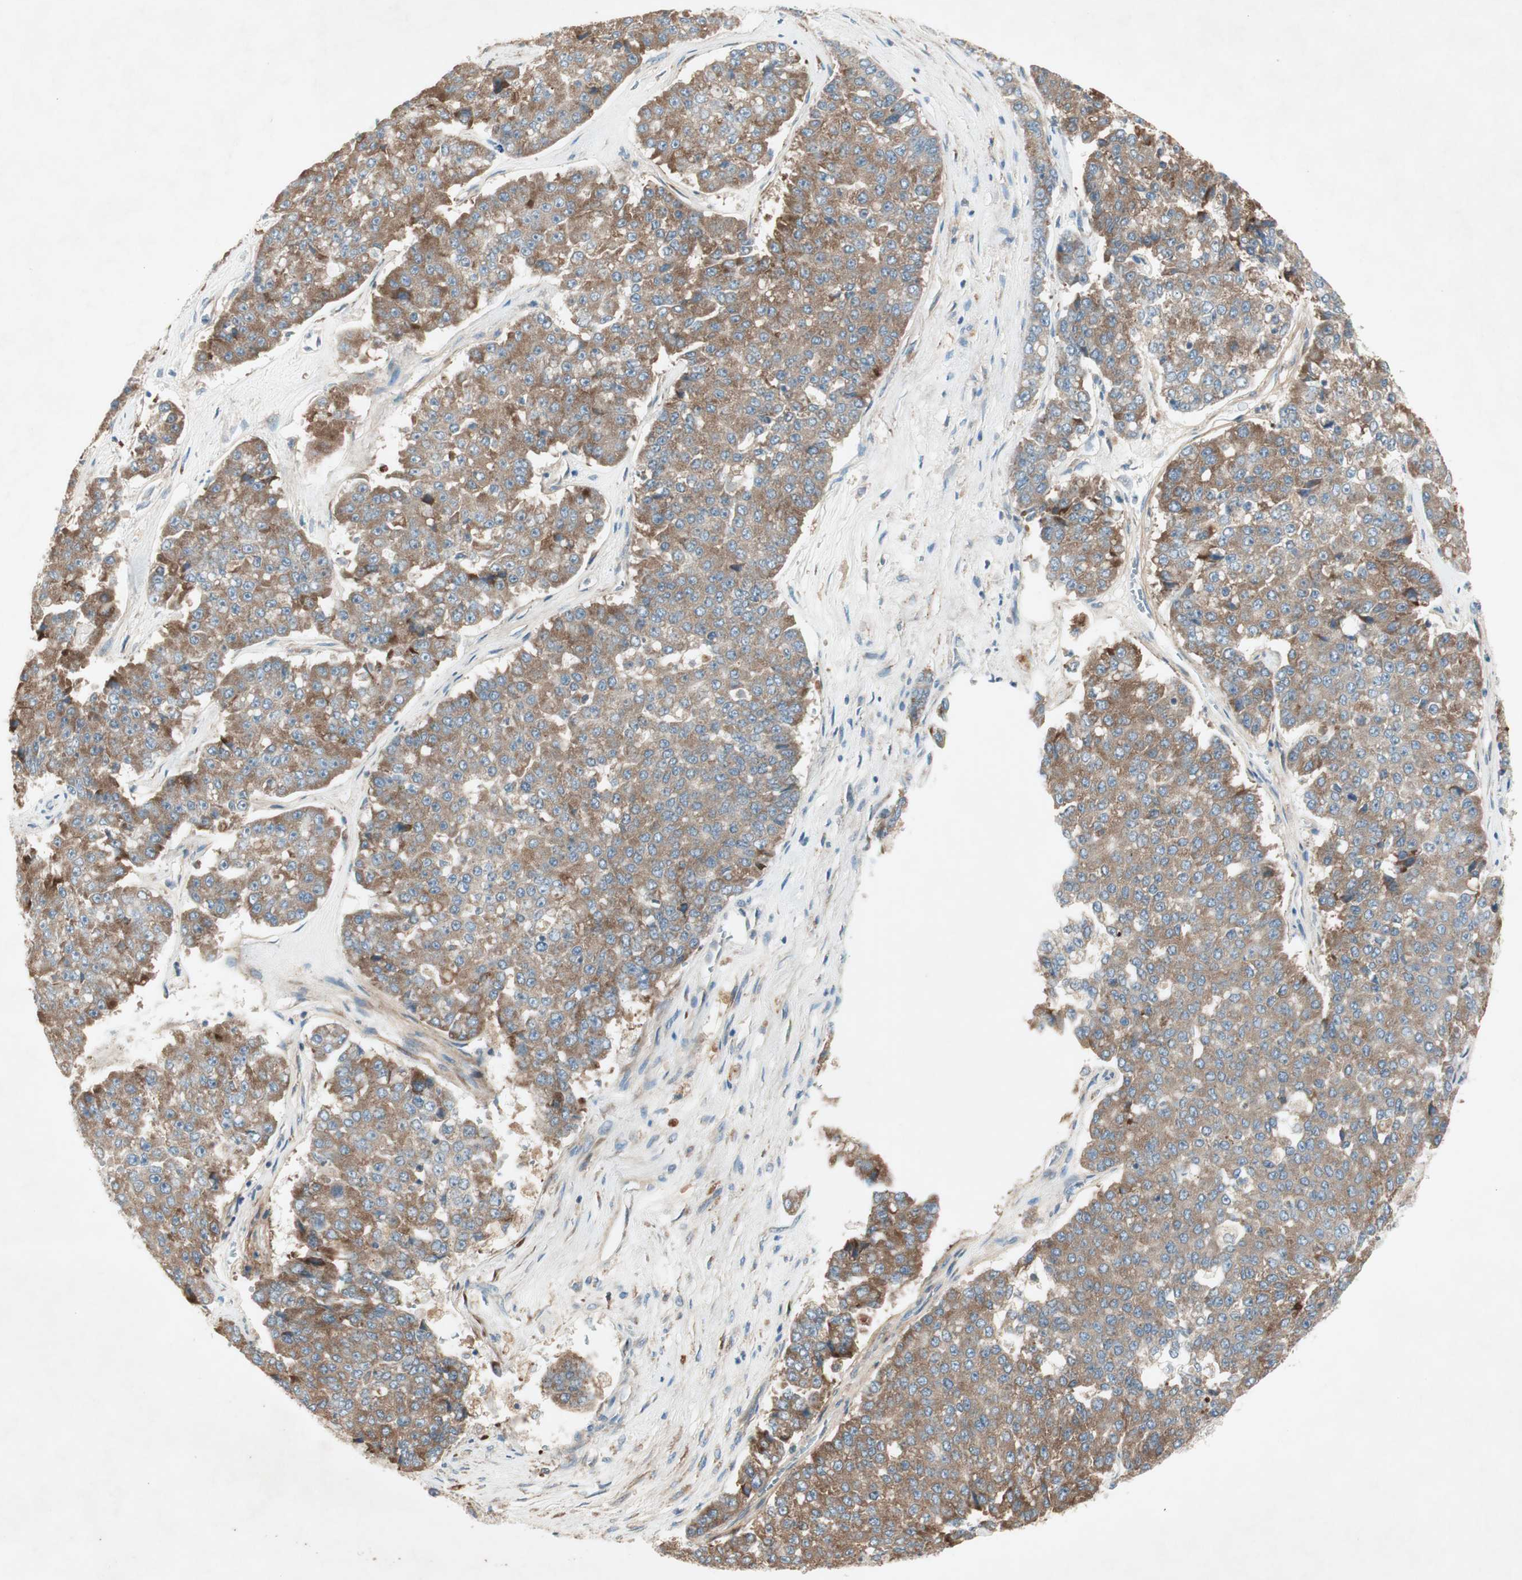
{"staining": {"intensity": "moderate", "quantity": ">75%", "location": "cytoplasmic/membranous"}, "tissue": "pancreatic cancer", "cell_type": "Tumor cells", "image_type": "cancer", "snomed": [{"axis": "morphology", "description": "Adenocarcinoma, NOS"}, {"axis": "topography", "description": "Pancreas"}], "caption": "There is medium levels of moderate cytoplasmic/membranous staining in tumor cells of pancreatic cancer (adenocarcinoma), as demonstrated by immunohistochemical staining (brown color).", "gene": "RPL23", "patient": {"sex": "male", "age": 50}}